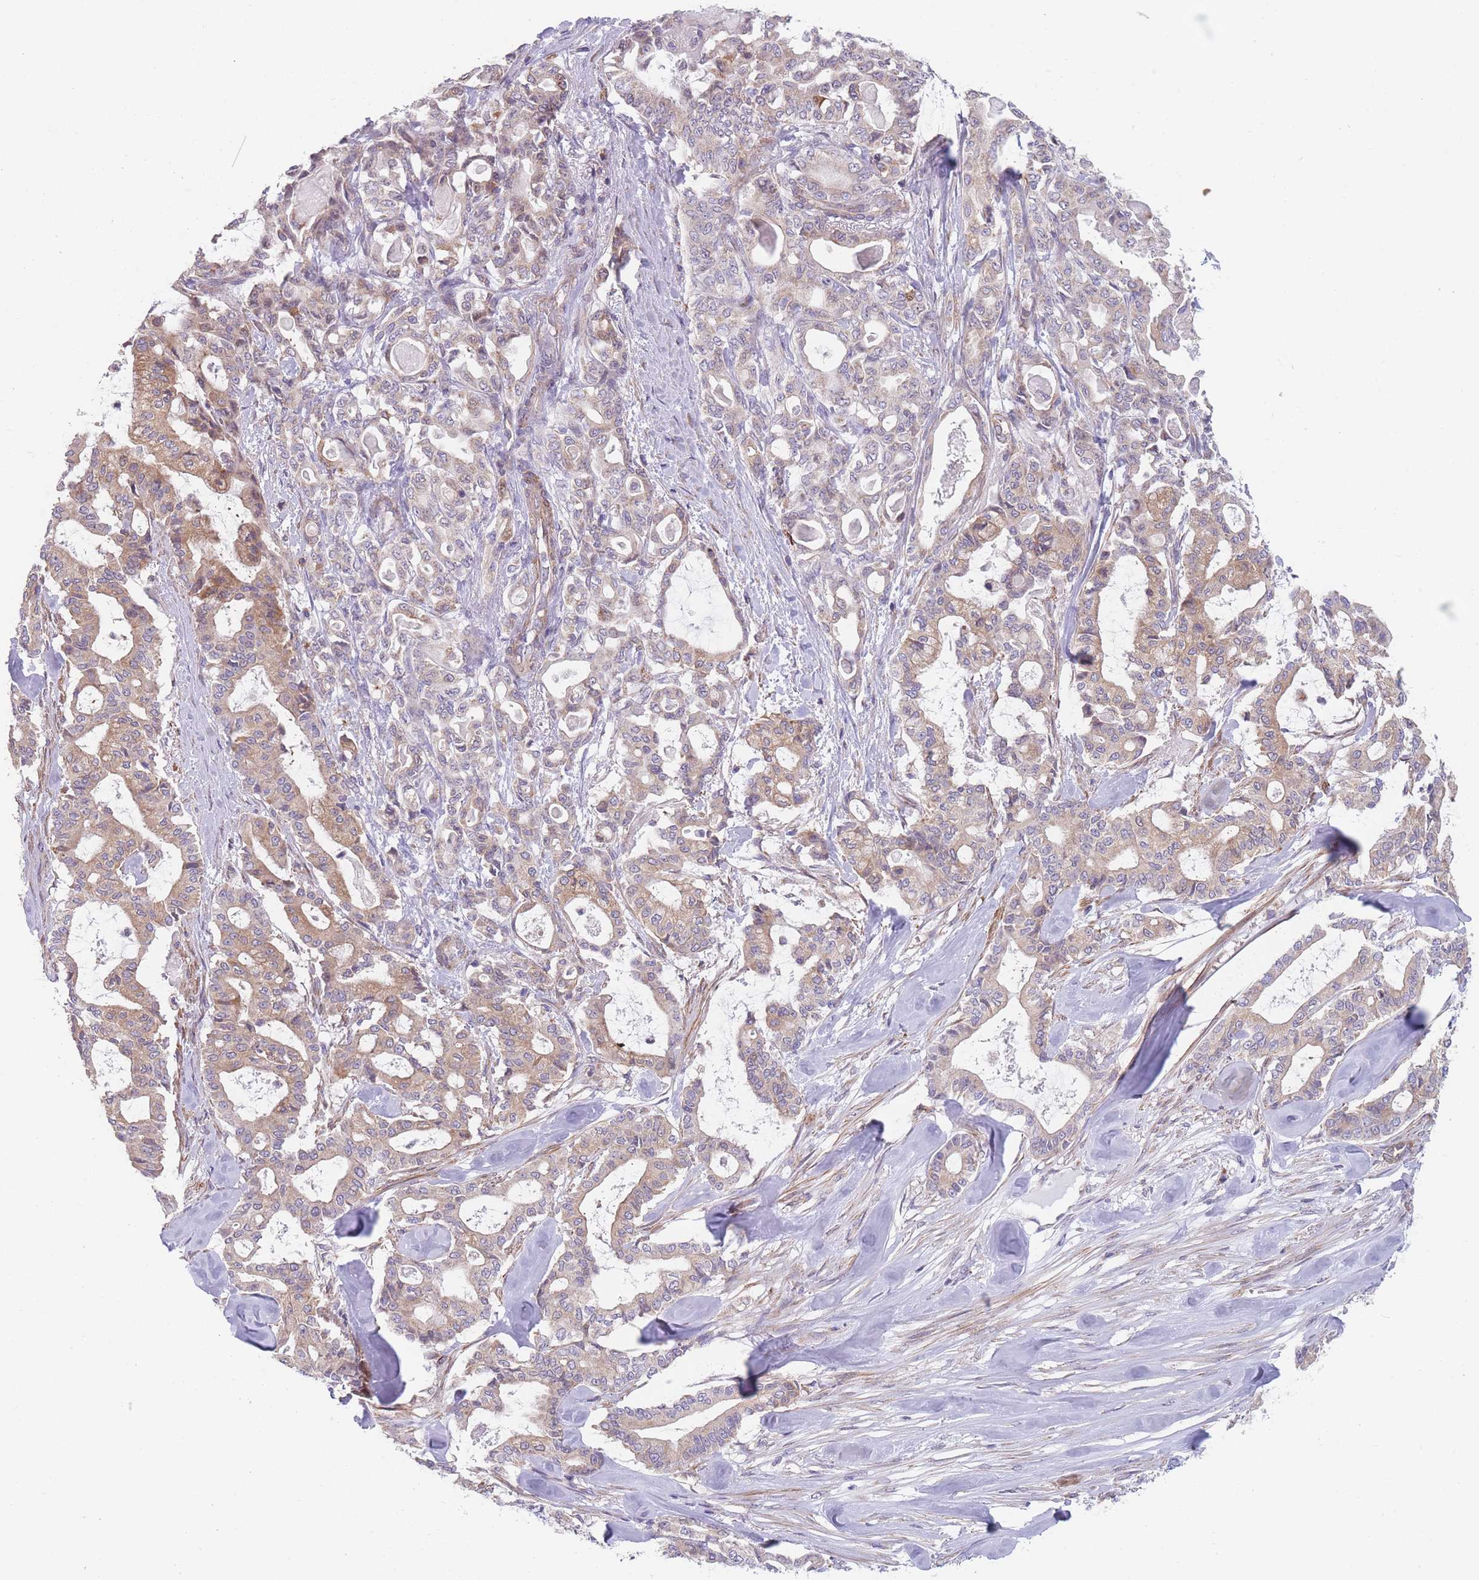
{"staining": {"intensity": "weak", "quantity": "25%-75%", "location": "cytoplasmic/membranous"}, "tissue": "pancreatic cancer", "cell_type": "Tumor cells", "image_type": "cancer", "snomed": [{"axis": "morphology", "description": "Adenocarcinoma, NOS"}, {"axis": "topography", "description": "Pancreas"}], "caption": "Approximately 25%-75% of tumor cells in human pancreatic adenocarcinoma show weak cytoplasmic/membranous protein staining as visualized by brown immunohistochemical staining.", "gene": "SMPD4", "patient": {"sex": "male", "age": 63}}